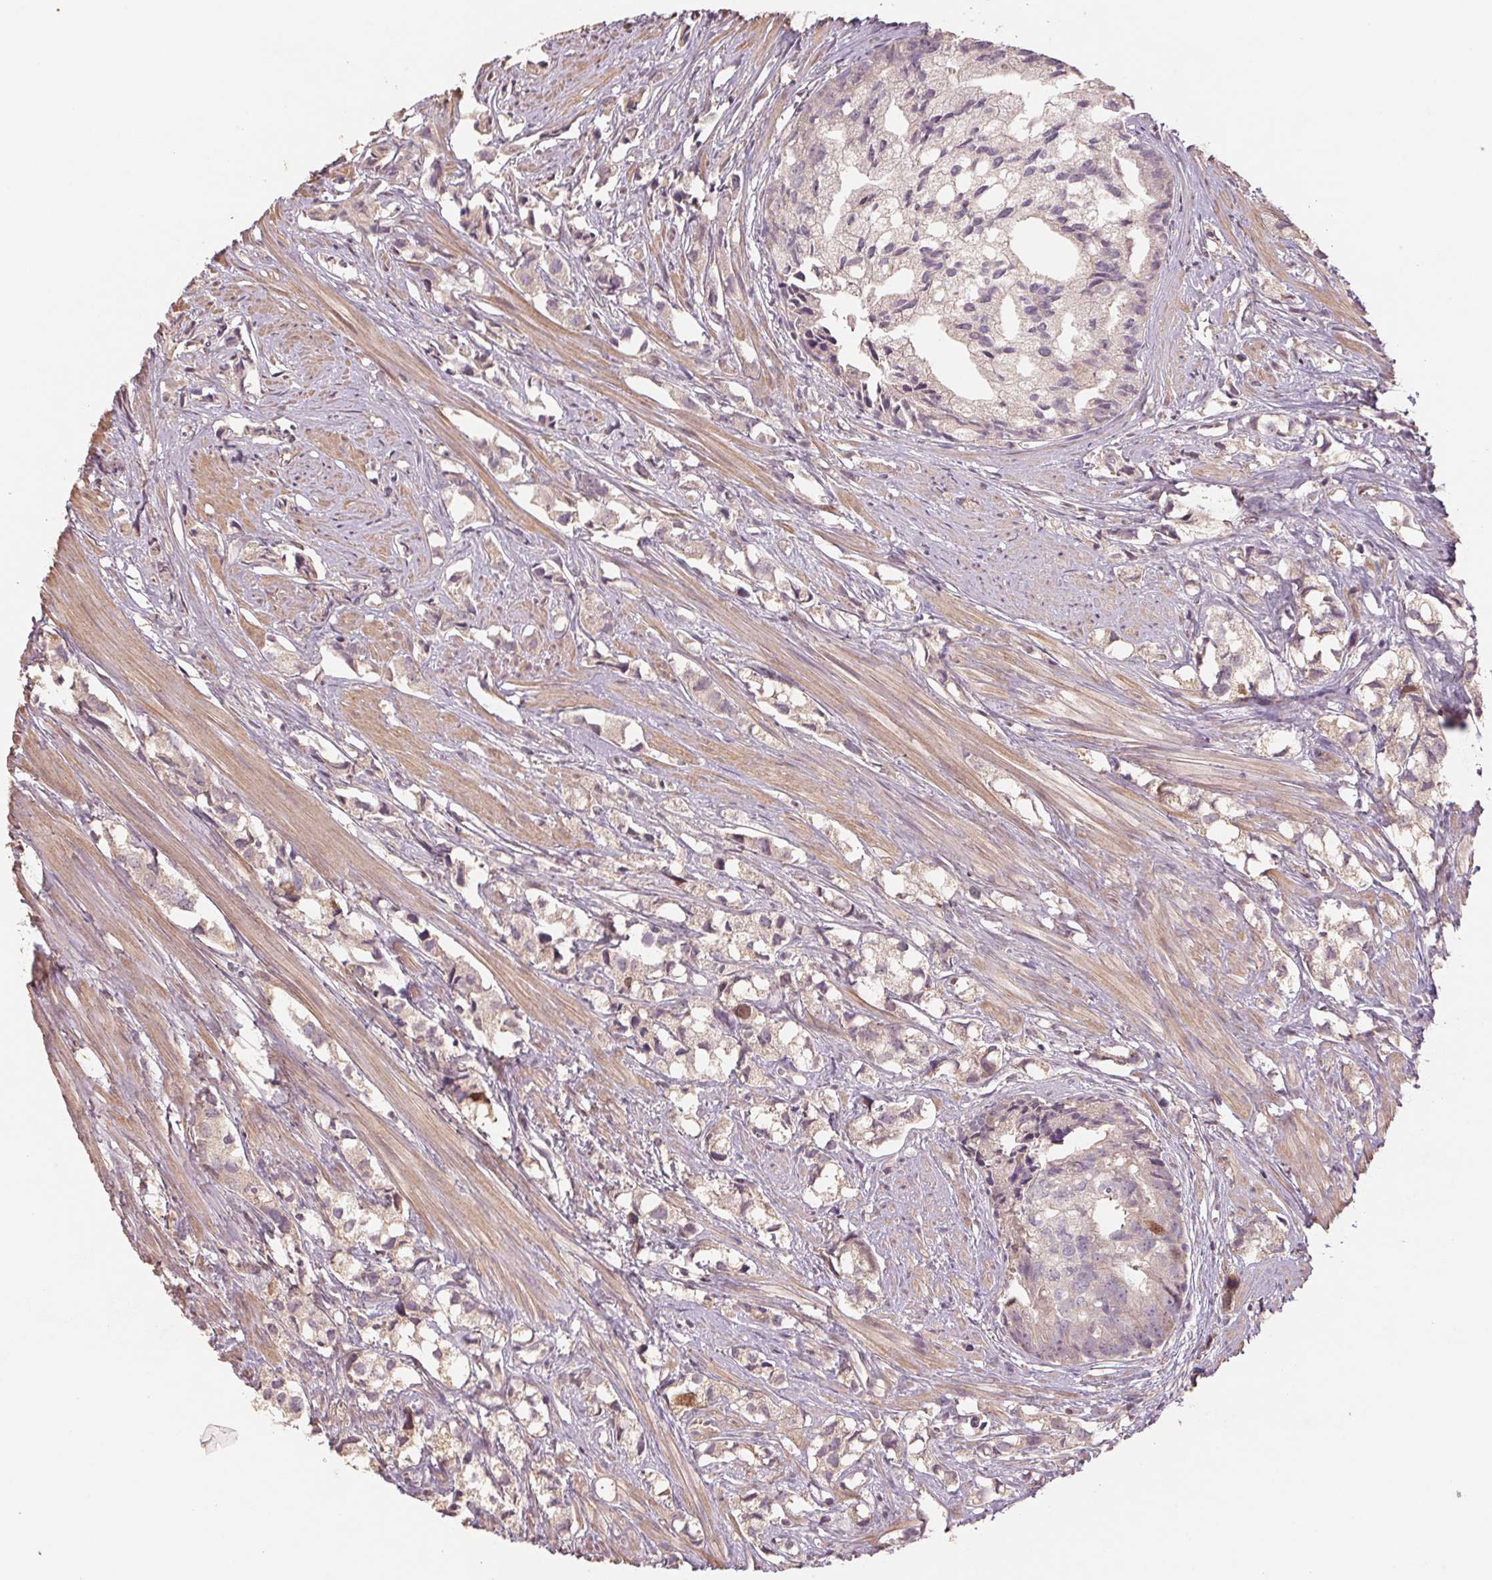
{"staining": {"intensity": "weak", "quantity": "<25%", "location": "cytoplasmic/membranous"}, "tissue": "prostate cancer", "cell_type": "Tumor cells", "image_type": "cancer", "snomed": [{"axis": "morphology", "description": "Adenocarcinoma, High grade"}, {"axis": "topography", "description": "Prostate"}], "caption": "A photomicrograph of human prostate cancer (adenocarcinoma (high-grade)) is negative for staining in tumor cells.", "gene": "CENPF", "patient": {"sex": "male", "age": 58}}